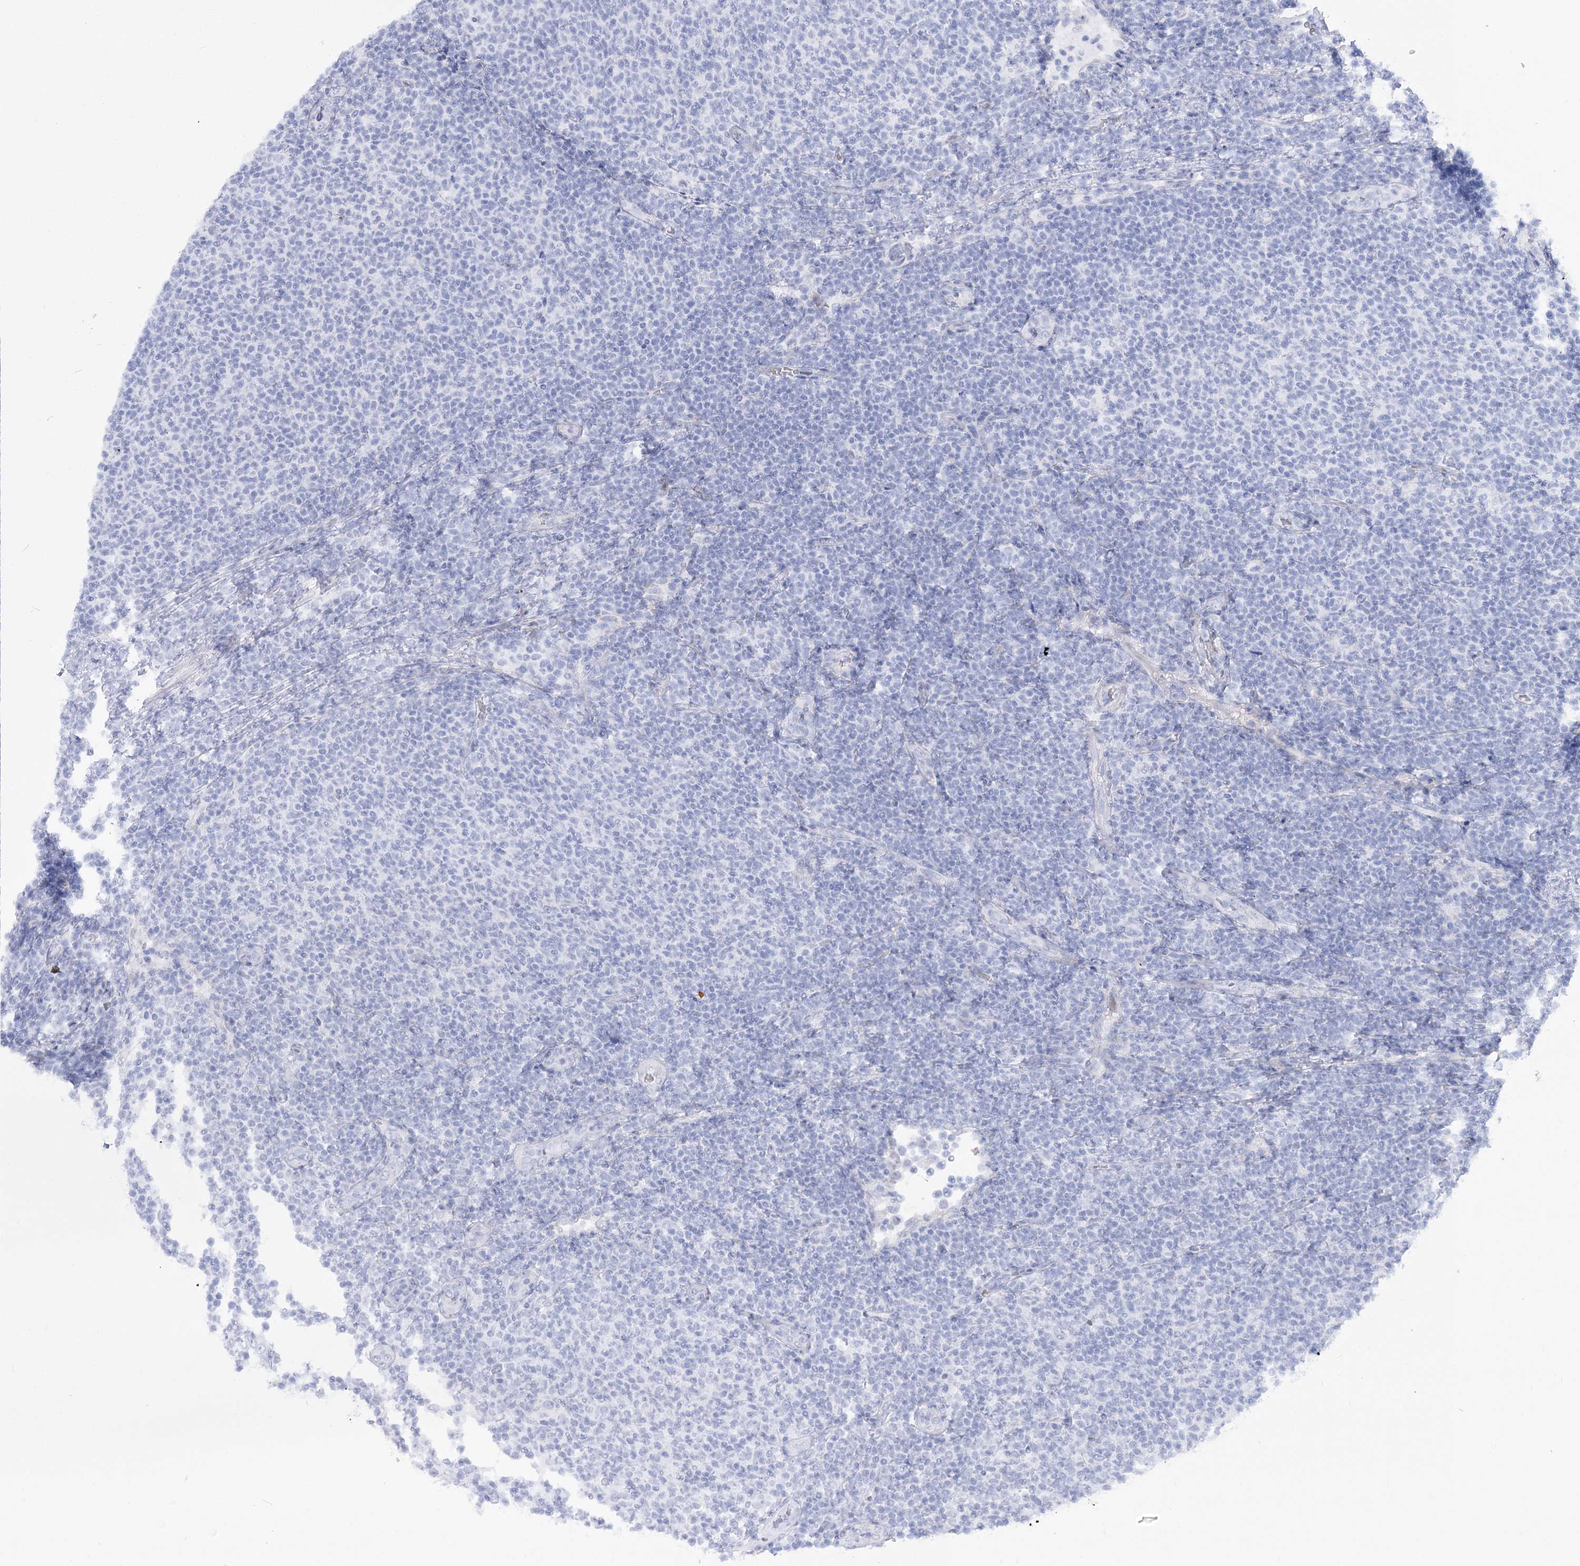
{"staining": {"intensity": "negative", "quantity": "none", "location": "none"}, "tissue": "lymphoma", "cell_type": "Tumor cells", "image_type": "cancer", "snomed": [{"axis": "morphology", "description": "Malignant lymphoma, non-Hodgkin's type, Low grade"}, {"axis": "topography", "description": "Lymph node"}], "caption": "Tumor cells show no significant positivity in lymphoma. (DAB (3,3'-diaminobenzidine) immunohistochemistry (IHC), high magnification).", "gene": "SIAE", "patient": {"sex": "male", "age": 66}}